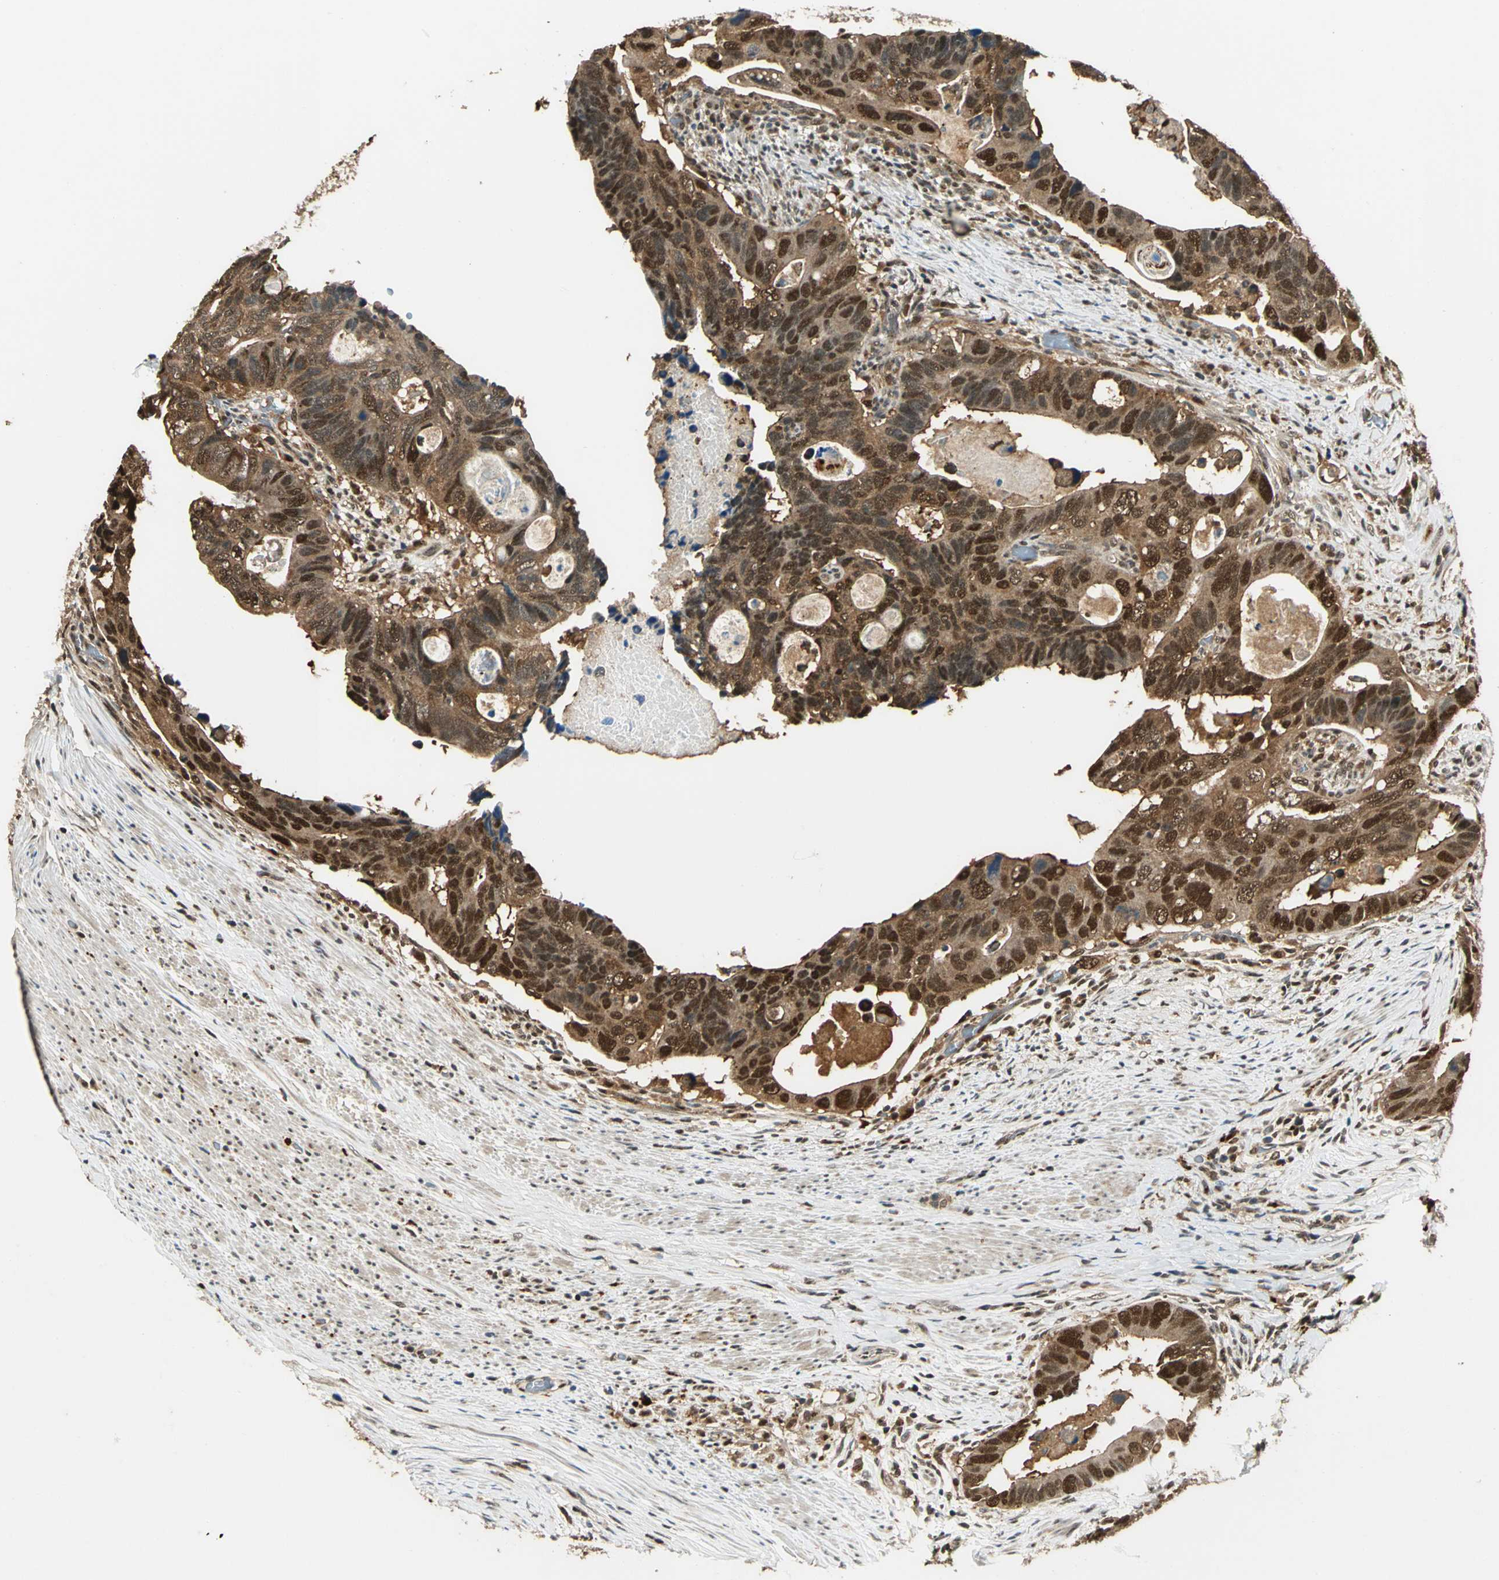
{"staining": {"intensity": "strong", "quantity": ">75%", "location": "cytoplasmic/membranous,nuclear"}, "tissue": "colorectal cancer", "cell_type": "Tumor cells", "image_type": "cancer", "snomed": [{"axis": "morphology", "description": "Adenocarcinoma, NOS"}, {"axis": "topography", "description": "Rectum"}], "caption": "Immunohistochemistry (IHC) of colorectal adenocarcinoma exhibits high levels of strong cytoplasmic/membranous and nuclear positivity in approximately >75% of tumor cells.", "gene": "PPP1R13L", "patient": {"sex": "male", "age": 53}}